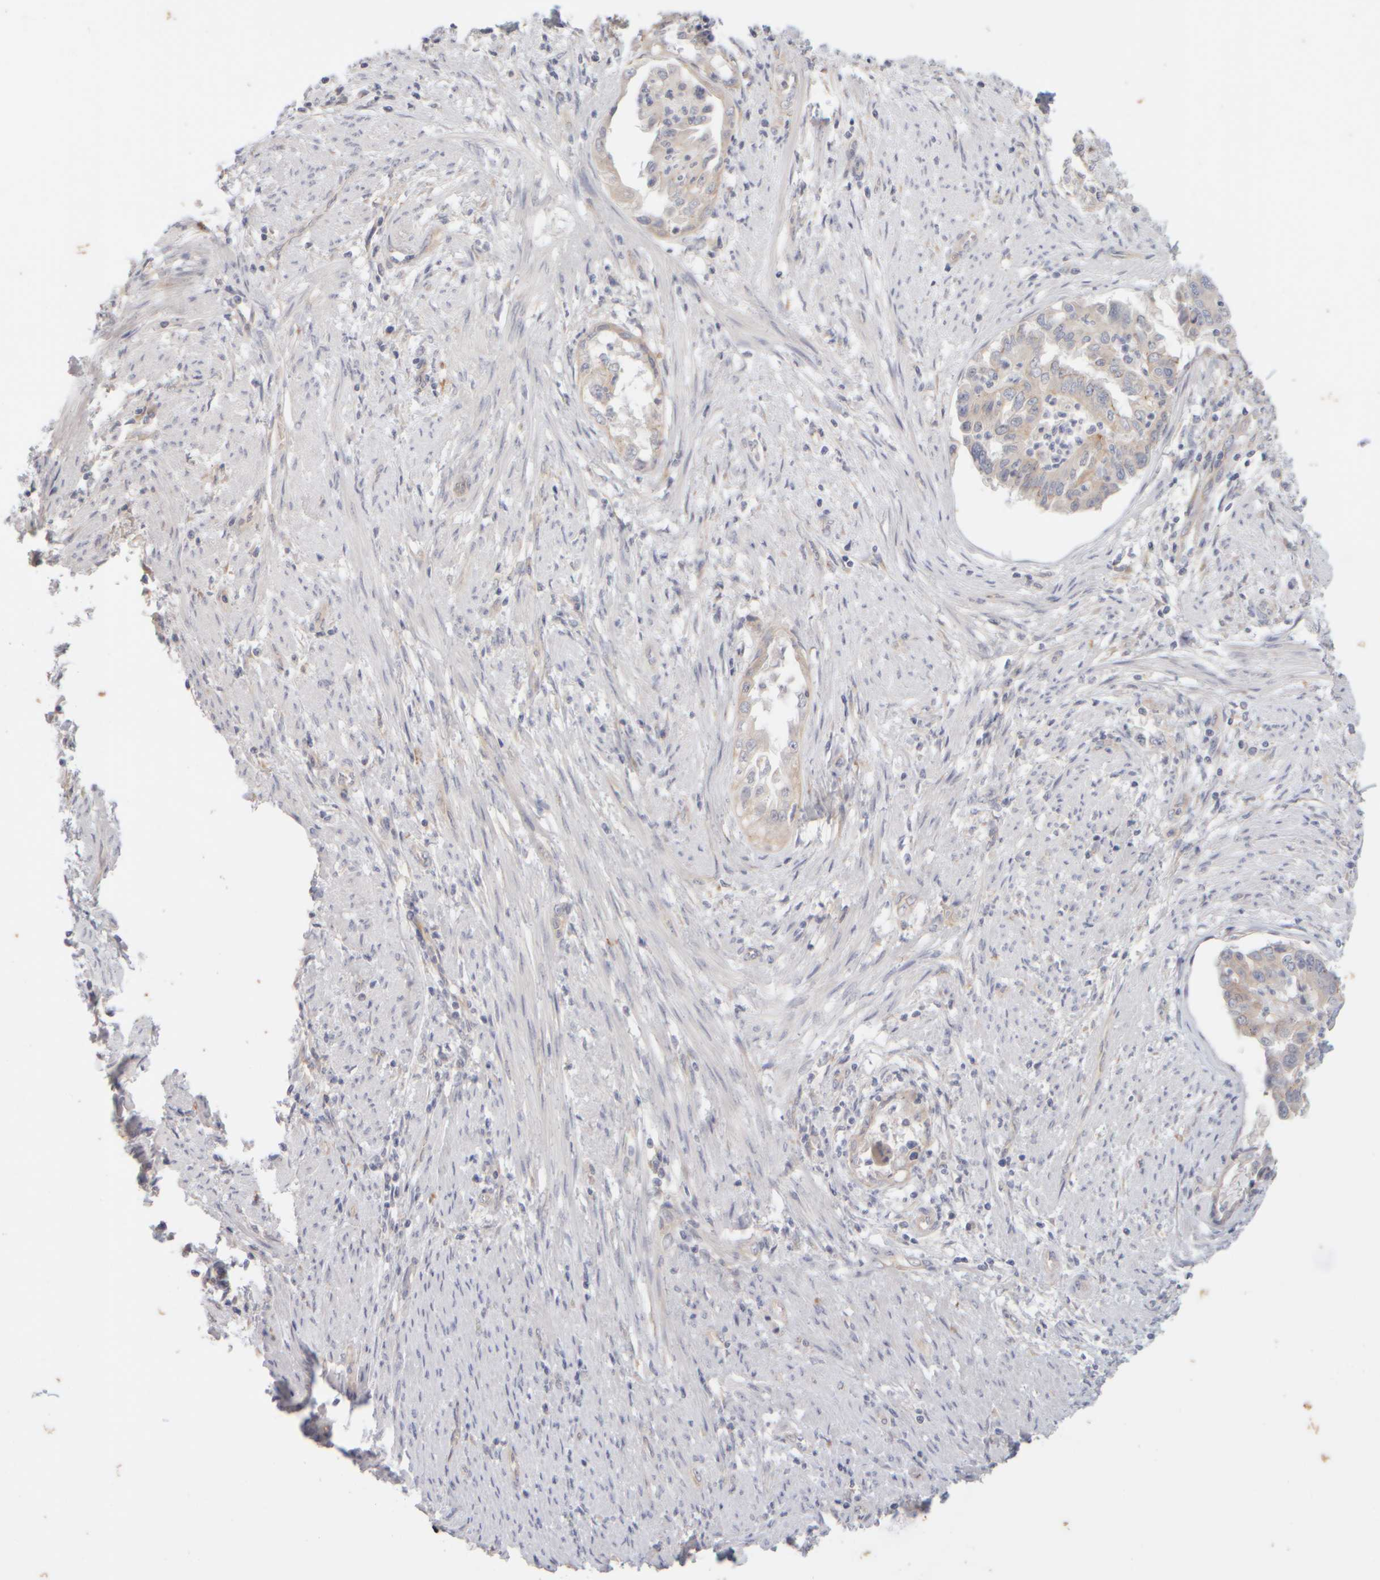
{"staining": {"intensity": "weak", "quantity": "<25%", "location": "cytoplasmic/membranous"}, "tissue": "endometrial cancer", "cell_type": "Tumor cells", "image_type": "cancer", "snomed": [{"axis": "morphology", "description": "Adenocarcinoma, NOS"}, {"axis": "topography", "description": "Endometrium"}], "caption": "Immunohistochemistry (IHC) photomicrograph of human endometrial cancer (adenocarcinoma) stained for a protein (brown), which exhibits no expression in tumor cells.", "gene": "GOPC", "patient": {"sex": "female", "age": 85}}